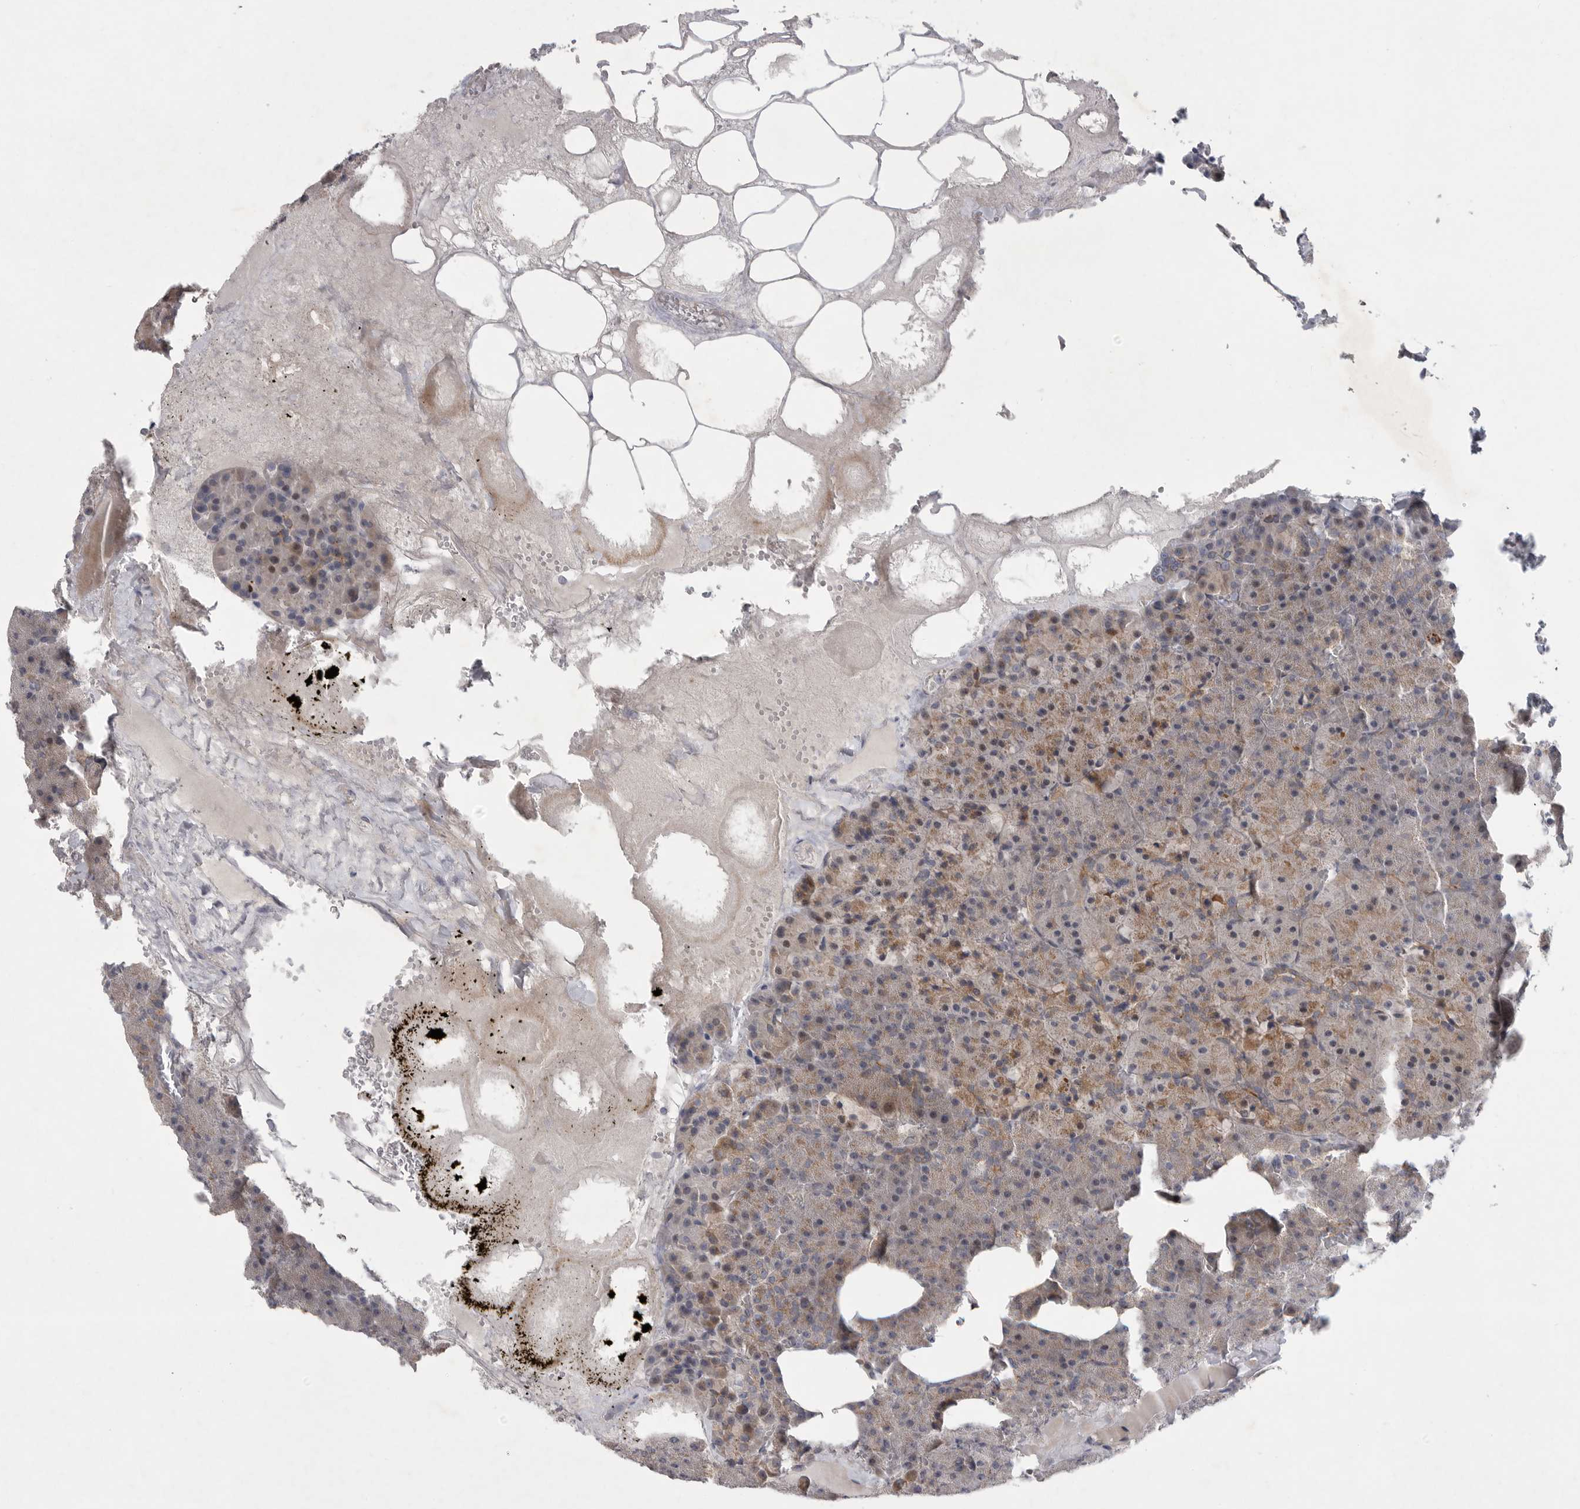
{"staining": {"intensity": "moderate", "quantity": "25%-75%", "location": "cytoplasmic/membranous"}, "tissue": "pancreas", "cell_type": "Exocrine glandular cells", "image_type": "normal", "snomed": [{"axis": "morphology", "description": "Normal tissue, NOS"}, {"axis": "morphology", "description": "Carcinoid, malignant, NOS"}, {"axis": "topography", "description": "Pancreas"}], "caption": "A medium amount of moderate cytoplasmic/membranous positivity is identified in approximately 25%-75% of exocrine glandular cells in benign pancreas. Using DAB (brown) and hematoxylin (blue) stains, captured at high magnification using brightfield microscopy.", "gene": "FBXO43", "patient": {"sex": "female", "age": 35}}